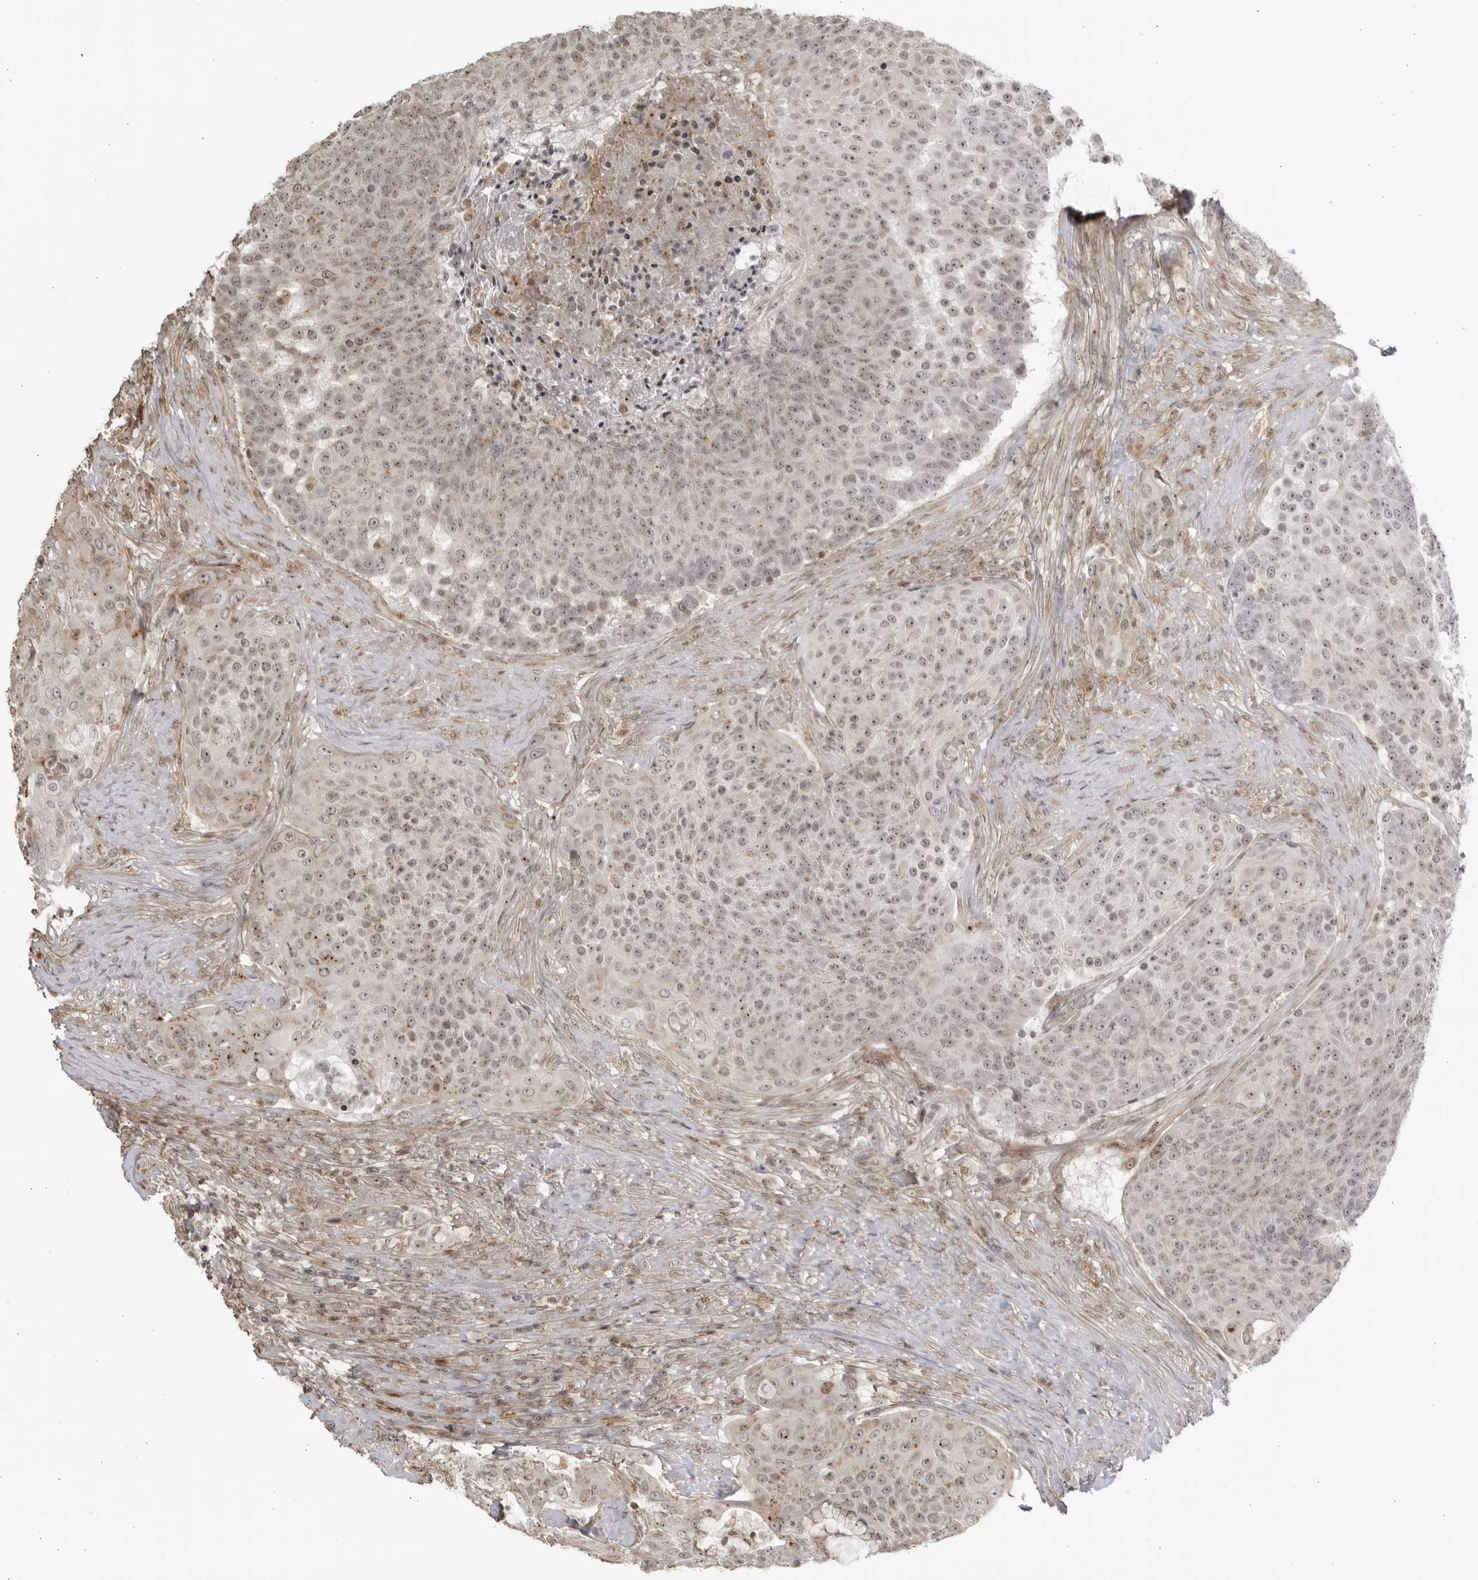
{"staining": {"intensity": "weak", "quantity": ">75%", "location": "nuclear"}, "tissue": "urothelial cancer", "cell_type": "Tumor cells", "image_type": "cancer", "snomed": [{"axis": "morphology", "description": "Urothelial carcinoma, High grade"}, {"axis": "topography", "description": "Urinary bladder"}], "caption": "Human urothelial carcinoma (high-grade) stained with a brown dye demonstrates weak nuclear positive positivity in about >75% of tumor cells.", "gene": "TCF21", "patient": {"sex": "female", "age": 63}}